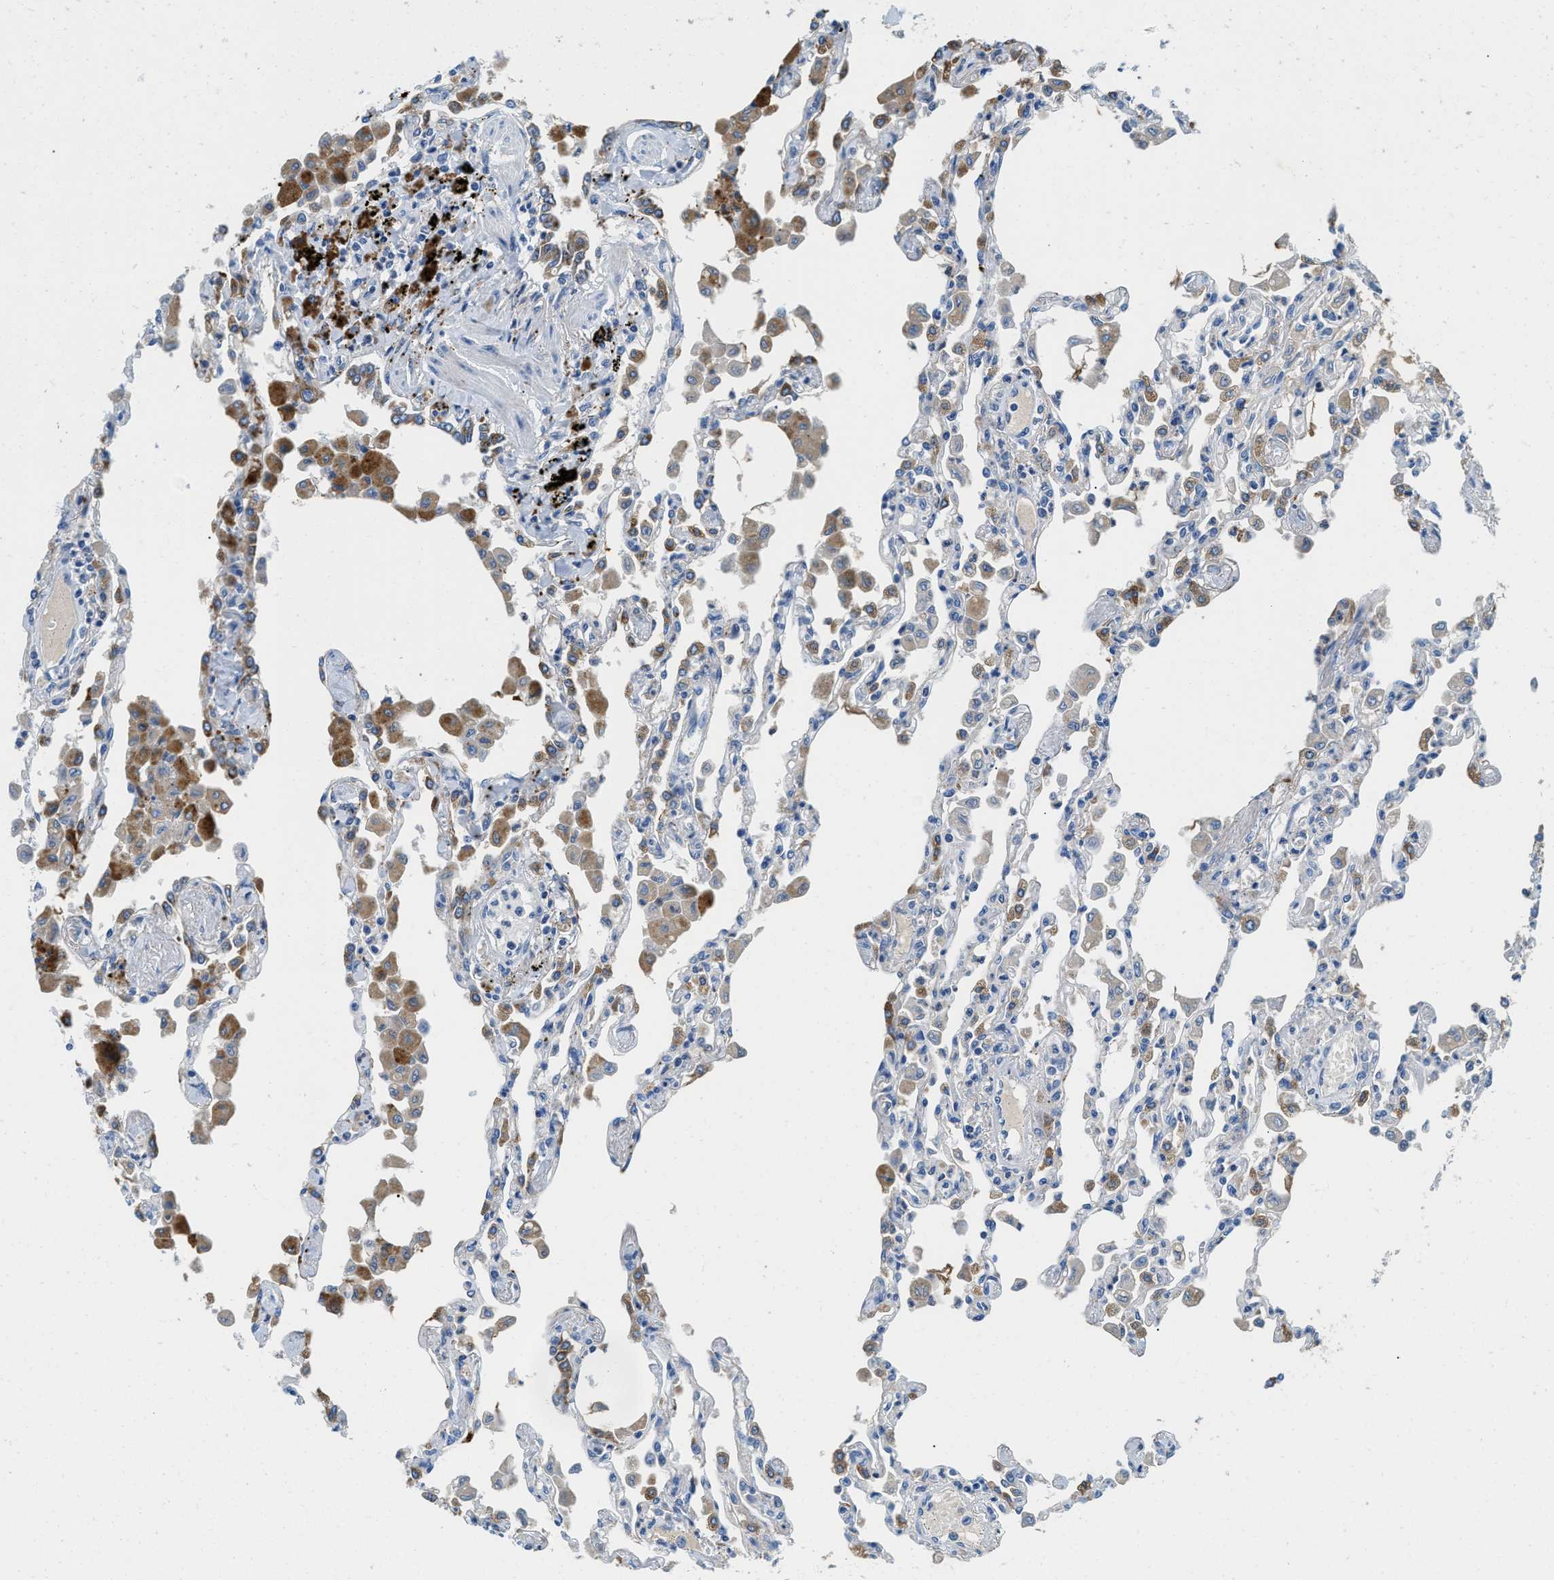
{"staining": {"intensity": "weak", "quantity": "<25%", "location": "cytoplasmic/membranous"}, "tissue": "lung", "cell_type": "Alveolar cells", "image_type": "normal", "snomed": [{"axis": "morphology", "description": "Normal tissue, NOS"}, {"axis": "topography", "description": "Bronchus"}, {"axis": "topography", "description": "Lung"}], "caption": "IHC of unremarkable lung exhibits no positivity in alveolar cells. (DAB (3,3'-diaminobenzidine) immunohistochemistry, high magnification).", "gene": "TSPAN3", "patient": {"sex": "female", "age": 49}}